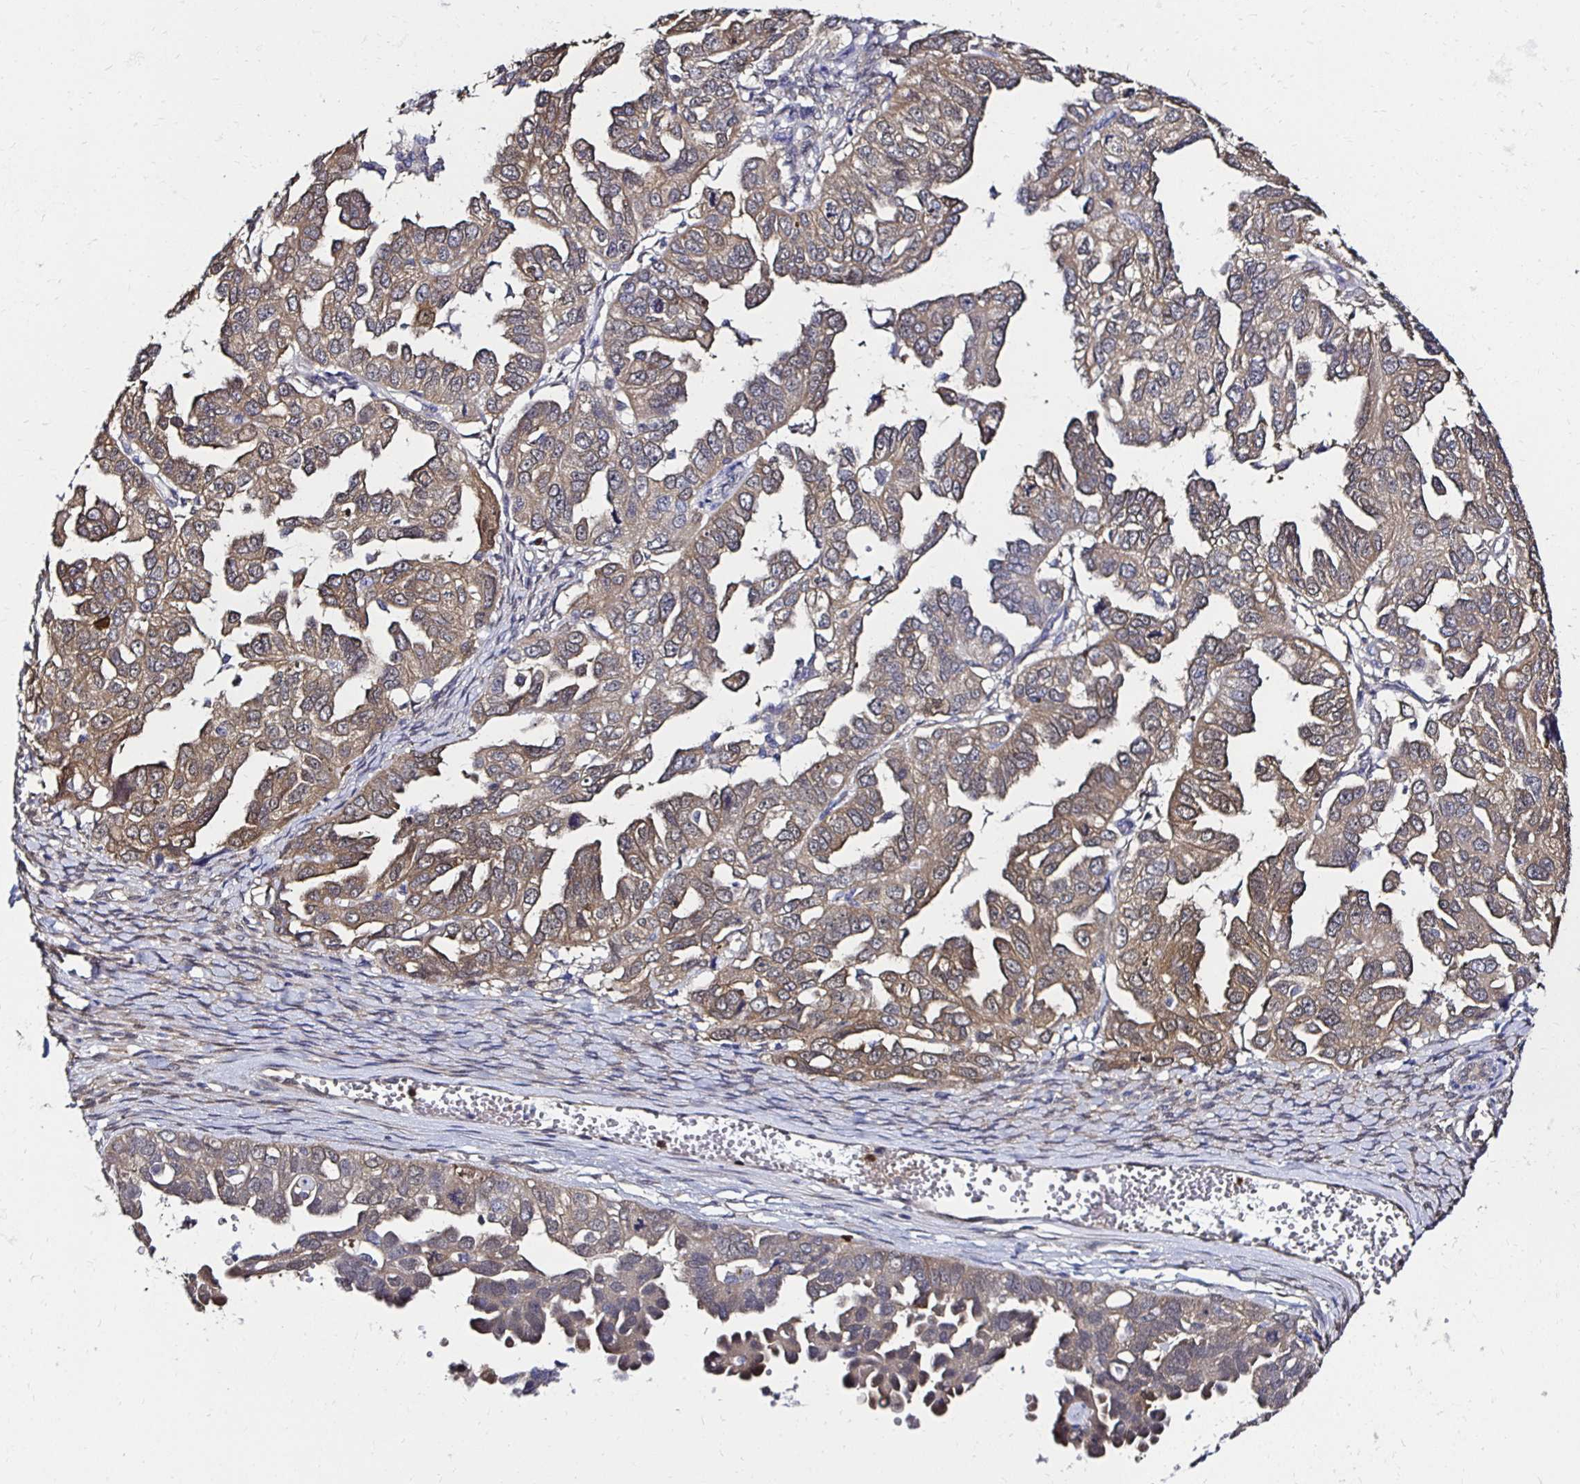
{"staining": {"intensity": "weak", "quantity": ">75%", "location": "cytoplasmic/membranous"}, "tissue": "ovarian cancer", "cell_type": "Tumor cells", "image_type": "cancer", "snomed": [{"axis": "morphology", "description": "Cystadenocarcinoma, serous, NOS"}, {"axis": "topography", "description": "Ovary"}], "caption": "High-power microscopy captured an IHC histopathology image of serous cystadenocarcinoma (ovarian), revealing weak cytoplasmic/membranous positivity in about >75% of tumor cells.", "gene": "TXN", "patient": {"sex": "female", "age": 53}}